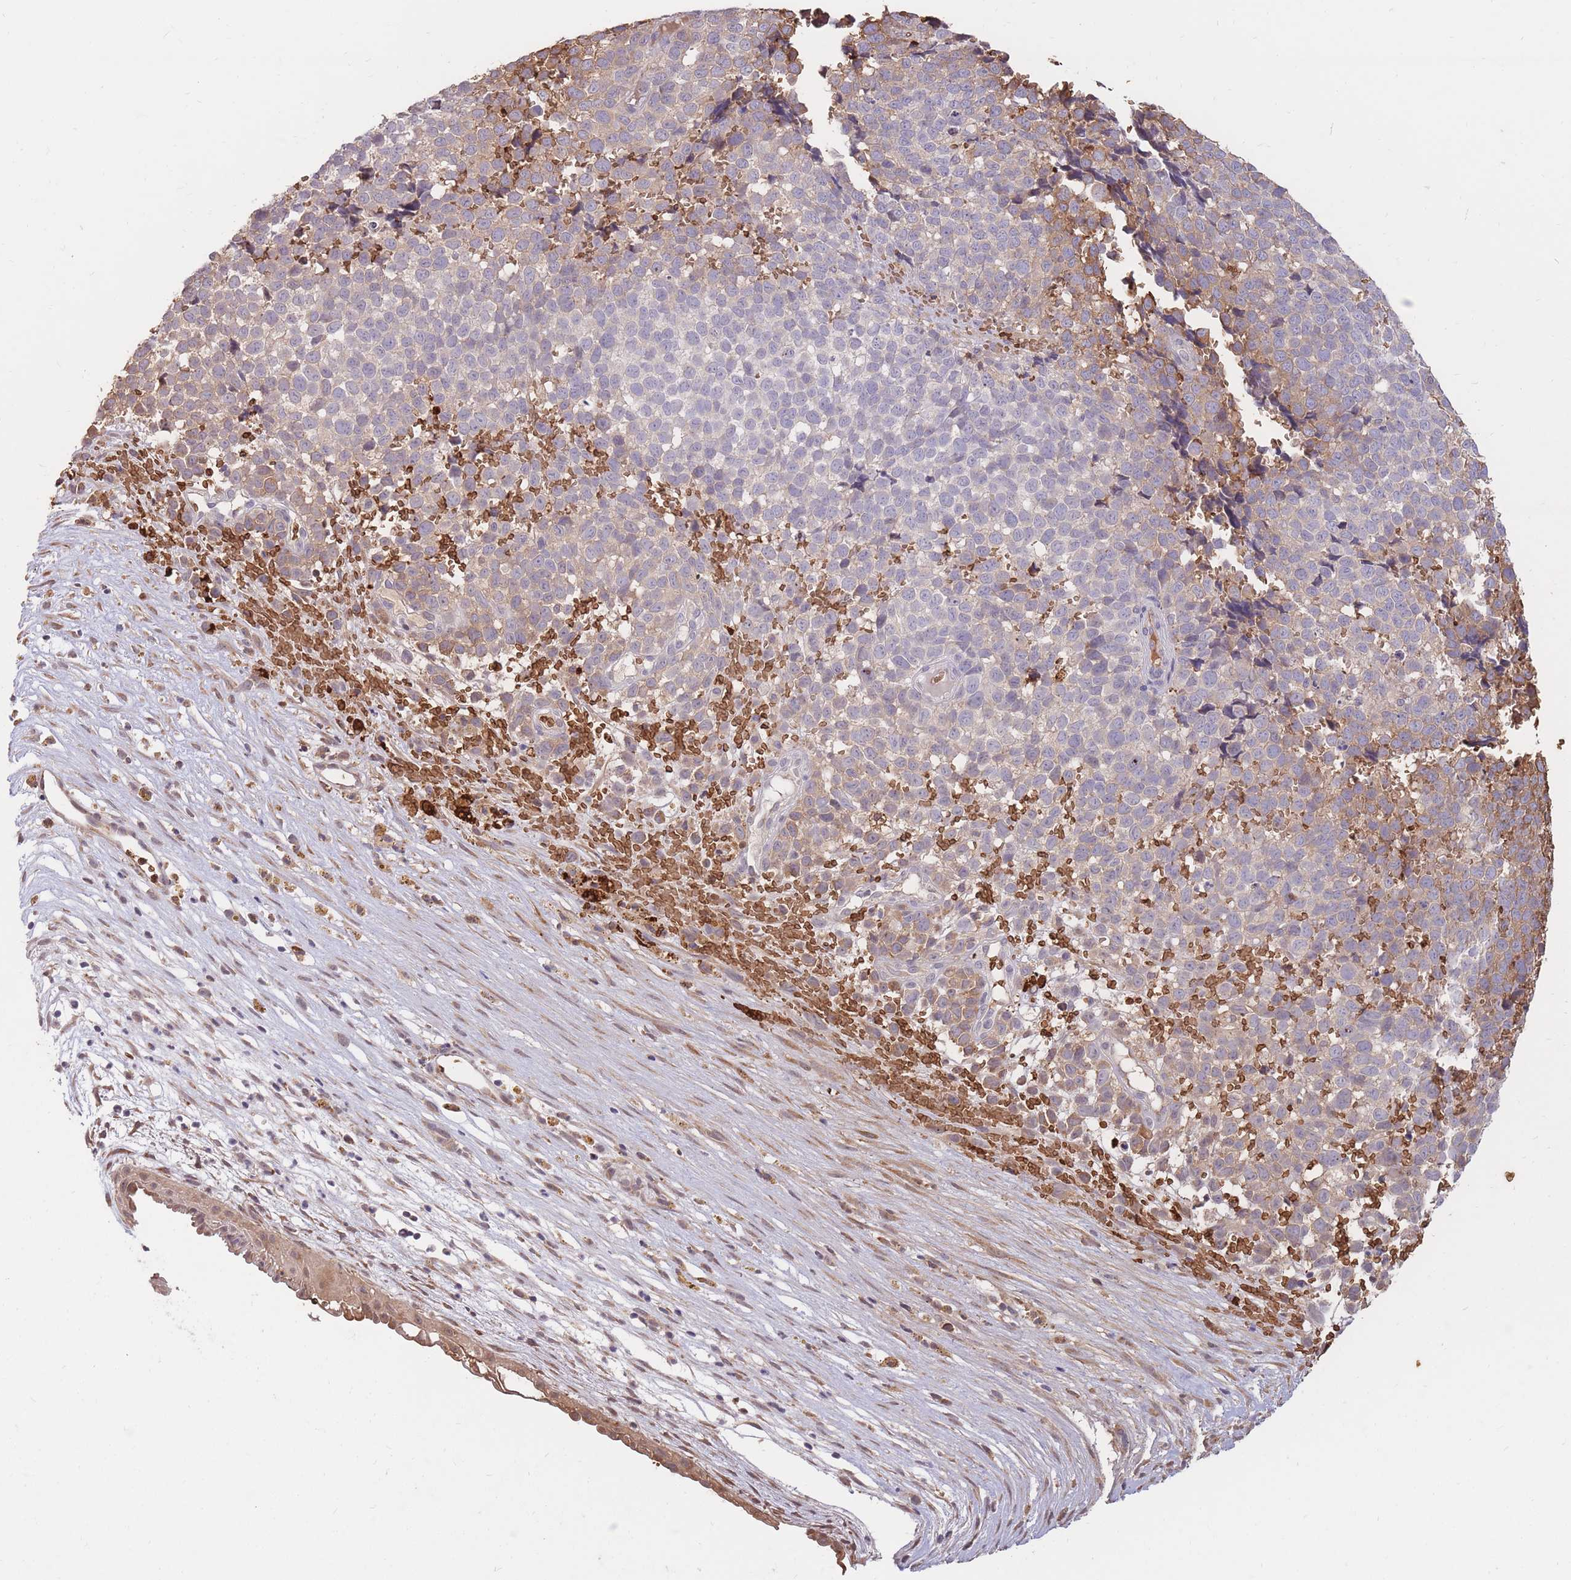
{"staining": {"intensity": "weak", "quantity": "<25%", "location": "cytoplasmic/membranous"}, "tissue": "melanoma", "cell_type": "Tumor cells", "image_type": "cancer", "snomed": [{"axis": "morphology", "description": "Malignant melanoma, NOS"}, {"axis": "topography", "description": "Nose, NOS"}], "caption": "Immunohistochemistry (IHC) of malignant melanoma exhibits no expression in tumor cells. Nuclei are stained in blue.", "gene": "ATP10D", "patient": {"sex": "female", "age": 48}}